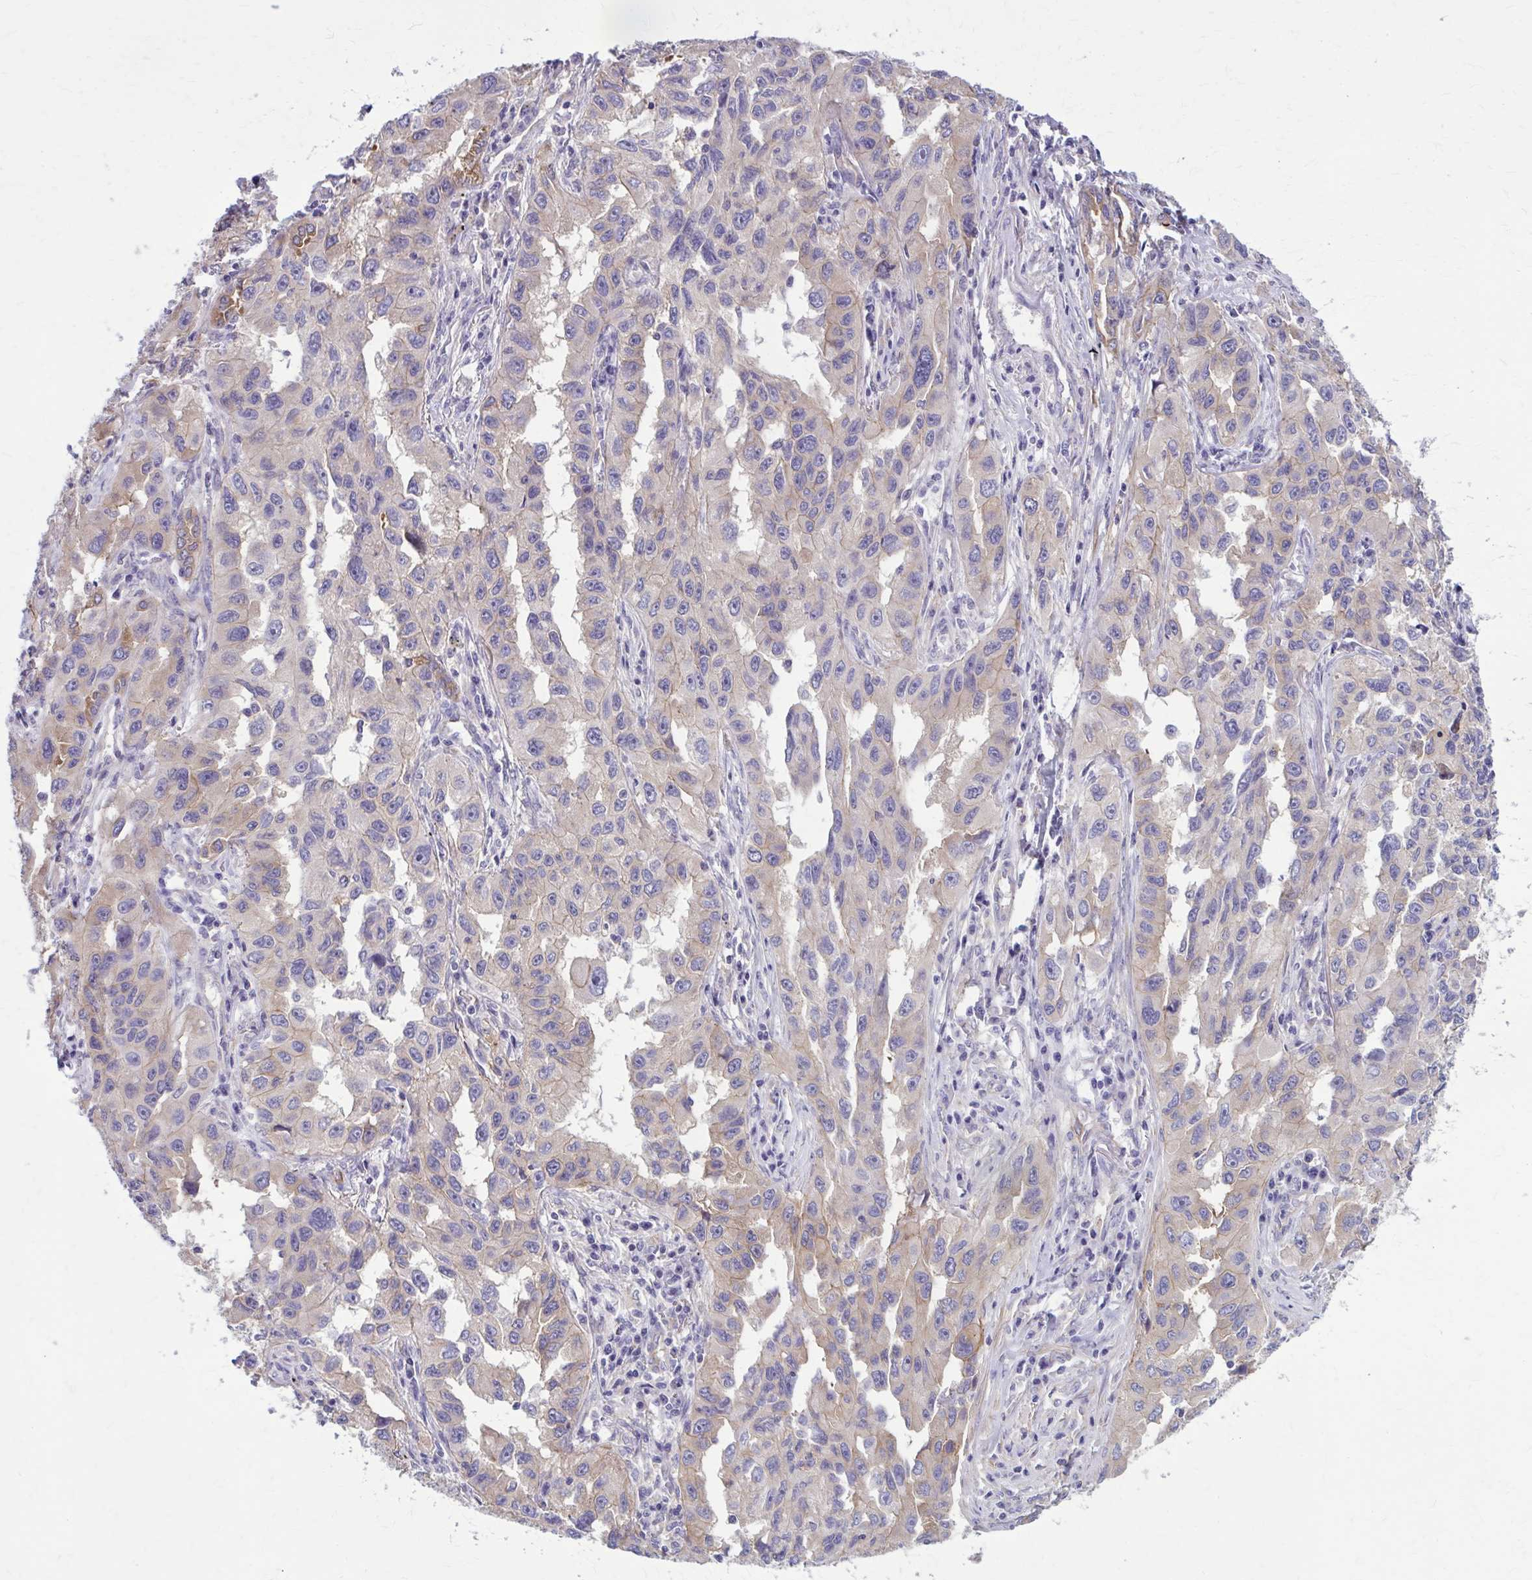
{"staining": {"intensity": "weak", "quantity": "25%-75%", "location": "cytoplasmic/membranous"}, "tissue": "lung cancer", "cell_type": "Tumor cells", "image_type": "cancer", "snomed": [{"axis": "morphology", "description": "Adenocarcinoma, NOS"}, {"axis": "topography", "description": "Lung"}], "caption": "Immunohistochemistry (IHC) histopathology image of neoplastic tissue: human lung cancer (adenocarcinoma) stained using immunohistochemistry (IHC) reveals low levels of weak protein expression localized specifically in the cytoplasmic/membranous of tumor cells, appearing as a cytoplasmic/membranous brown color.", "gene": "ZDHHC7", "patient": {"sex": "female", "age": 73}}